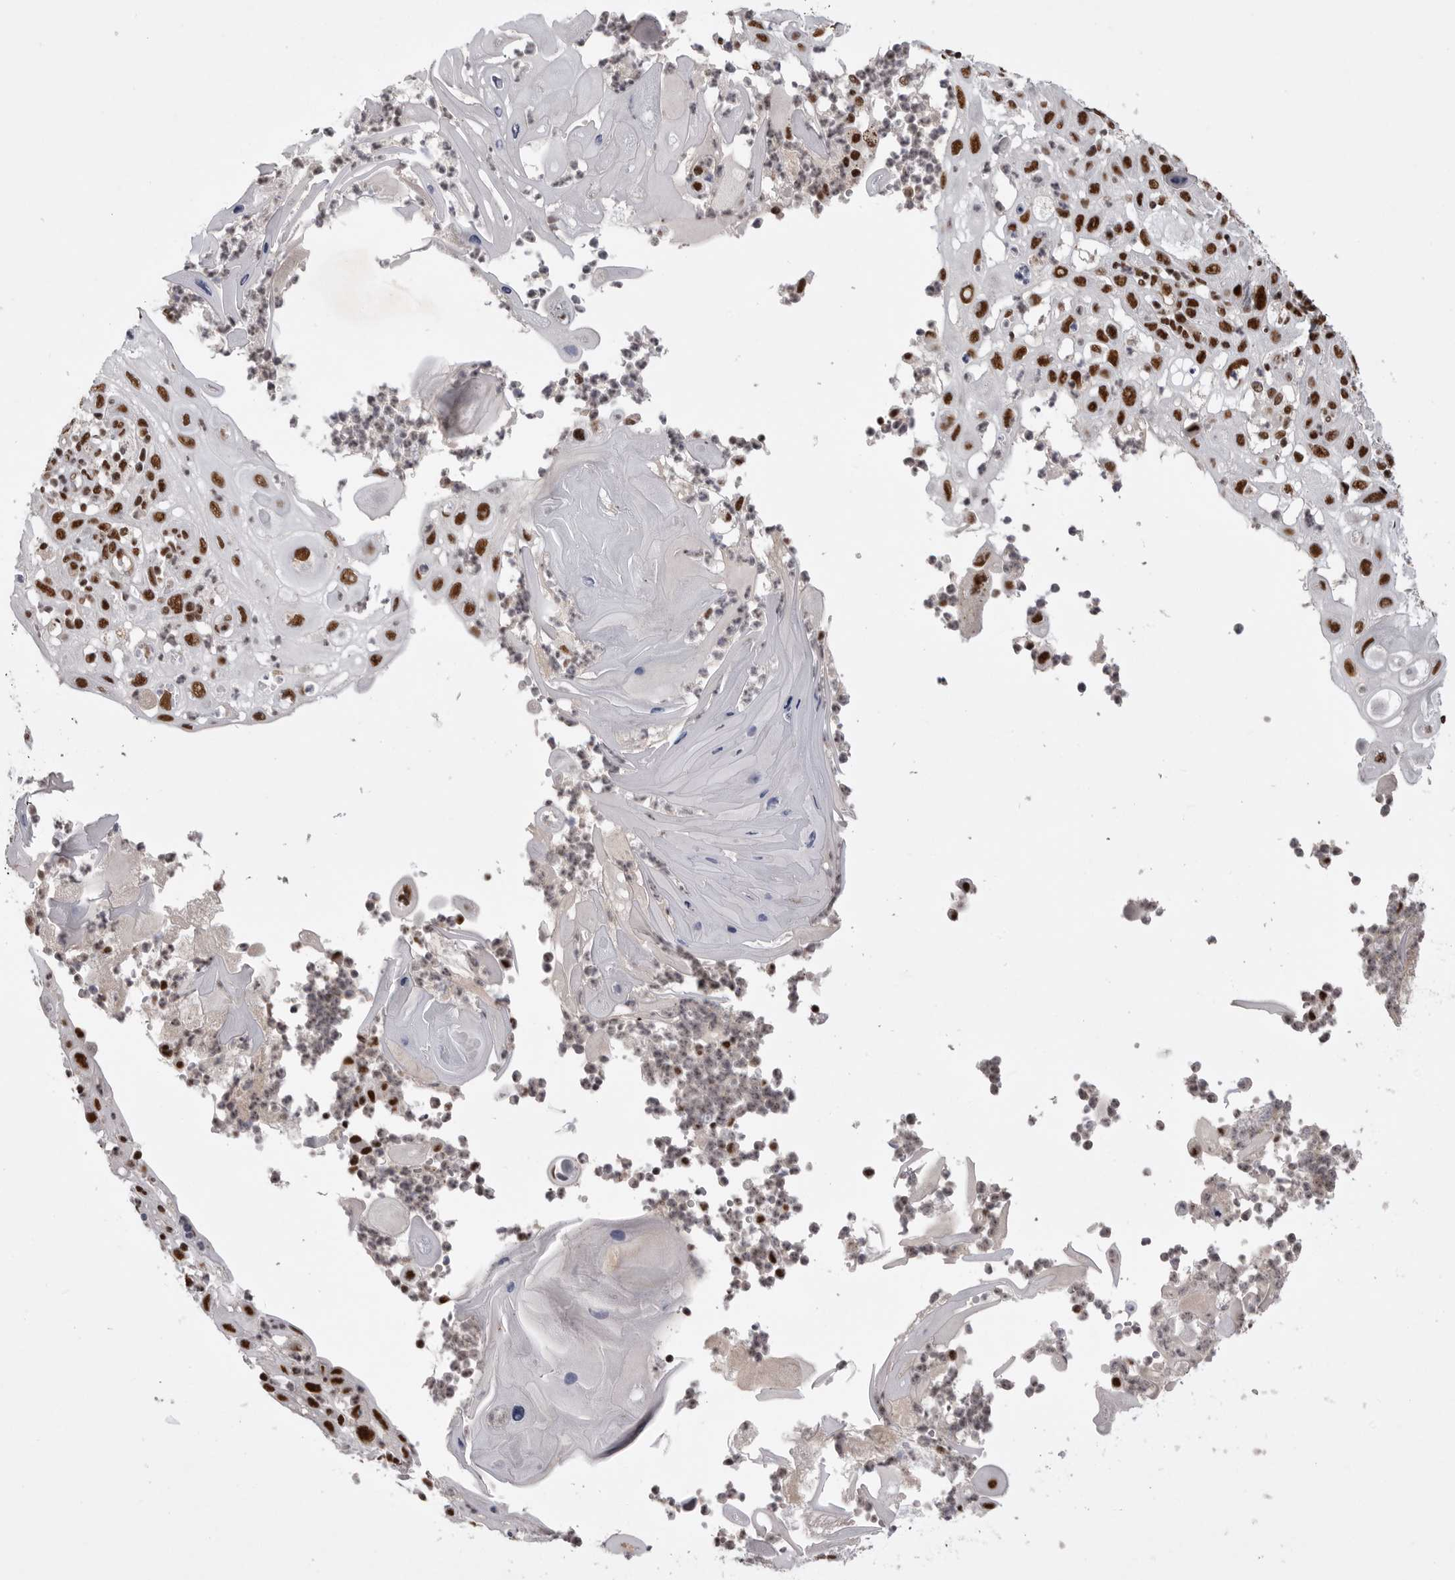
{"staining": {"intensity": "strong", "quantity": ">75%", "location": "nuclear"}, "tissue": "skin cancer", "cell_type": "Tumor cells", "image_type": "cancer", "snomed": [{"axis": "morphology", "description": "Normal tissue, NOS"}, {"axis": "morphology", "description": "Squamous cell carcinoma, NOS"}, {"axis": "topography", "description": "Skin"}], "caption": "Human skin squamous cell carcinoma stained with a protein marker demonstrates strong staining in tumor cells.", "gene": "PPP1R8", "patient": {"sex": "female", "age": 96}}